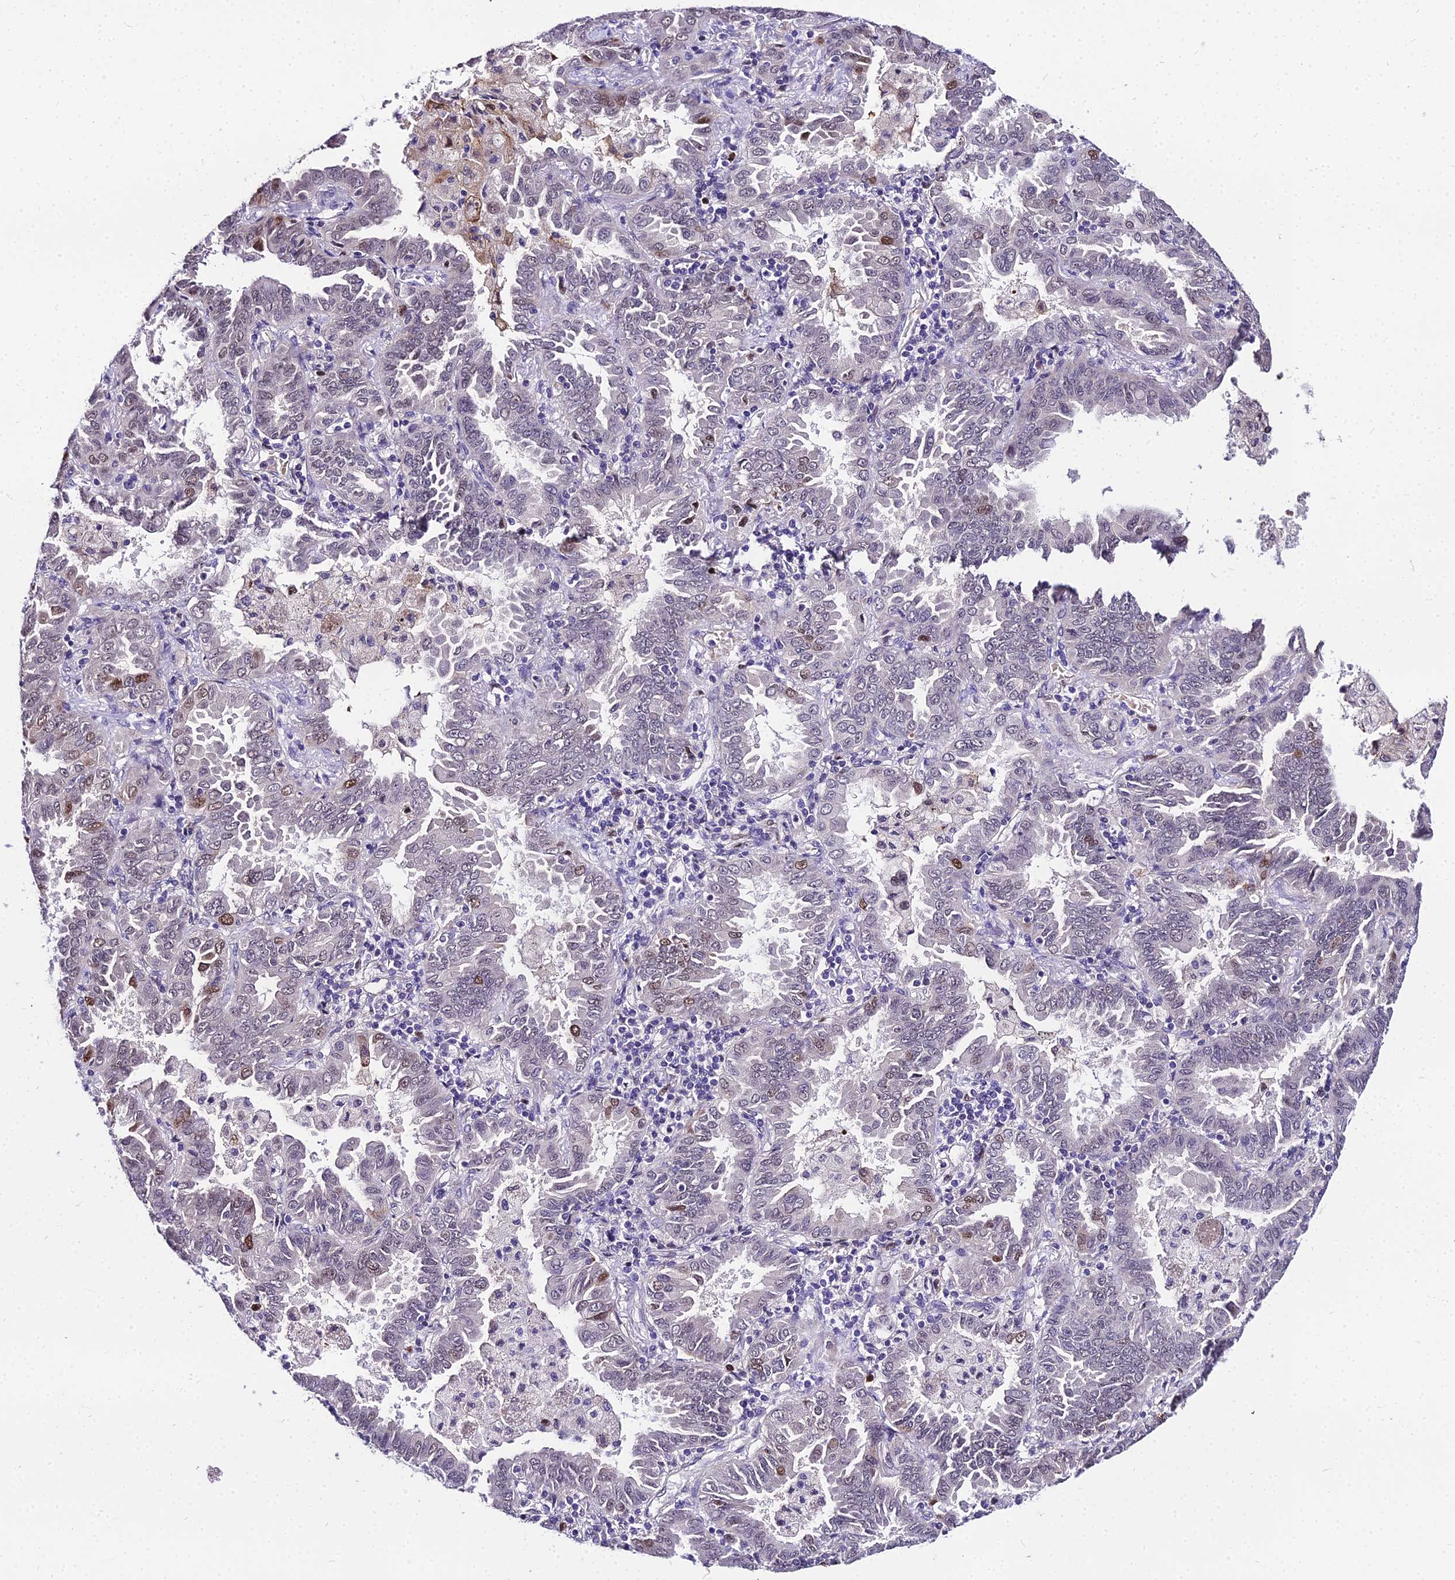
{"staining": {"intensity": "moderate", "quantity": "<25%", "location": "nuclear"}, "tissue": "lung cancer", "cell_type": "Tumor cells", "image_type": "cancer", "snomed": [{"axis": "morphology", "description": "Adenocarcinoma, NOS"}, {"axis": "topography", "description": "Lung"}], "caption": "Protein positivity by IHC reveals moderate nuclear expression in approximately <25% of tumor cells in lung cancer (adenocarcinoma).", "gene": "TRIML2", "patient": {"sex": "male", "age": 64}}